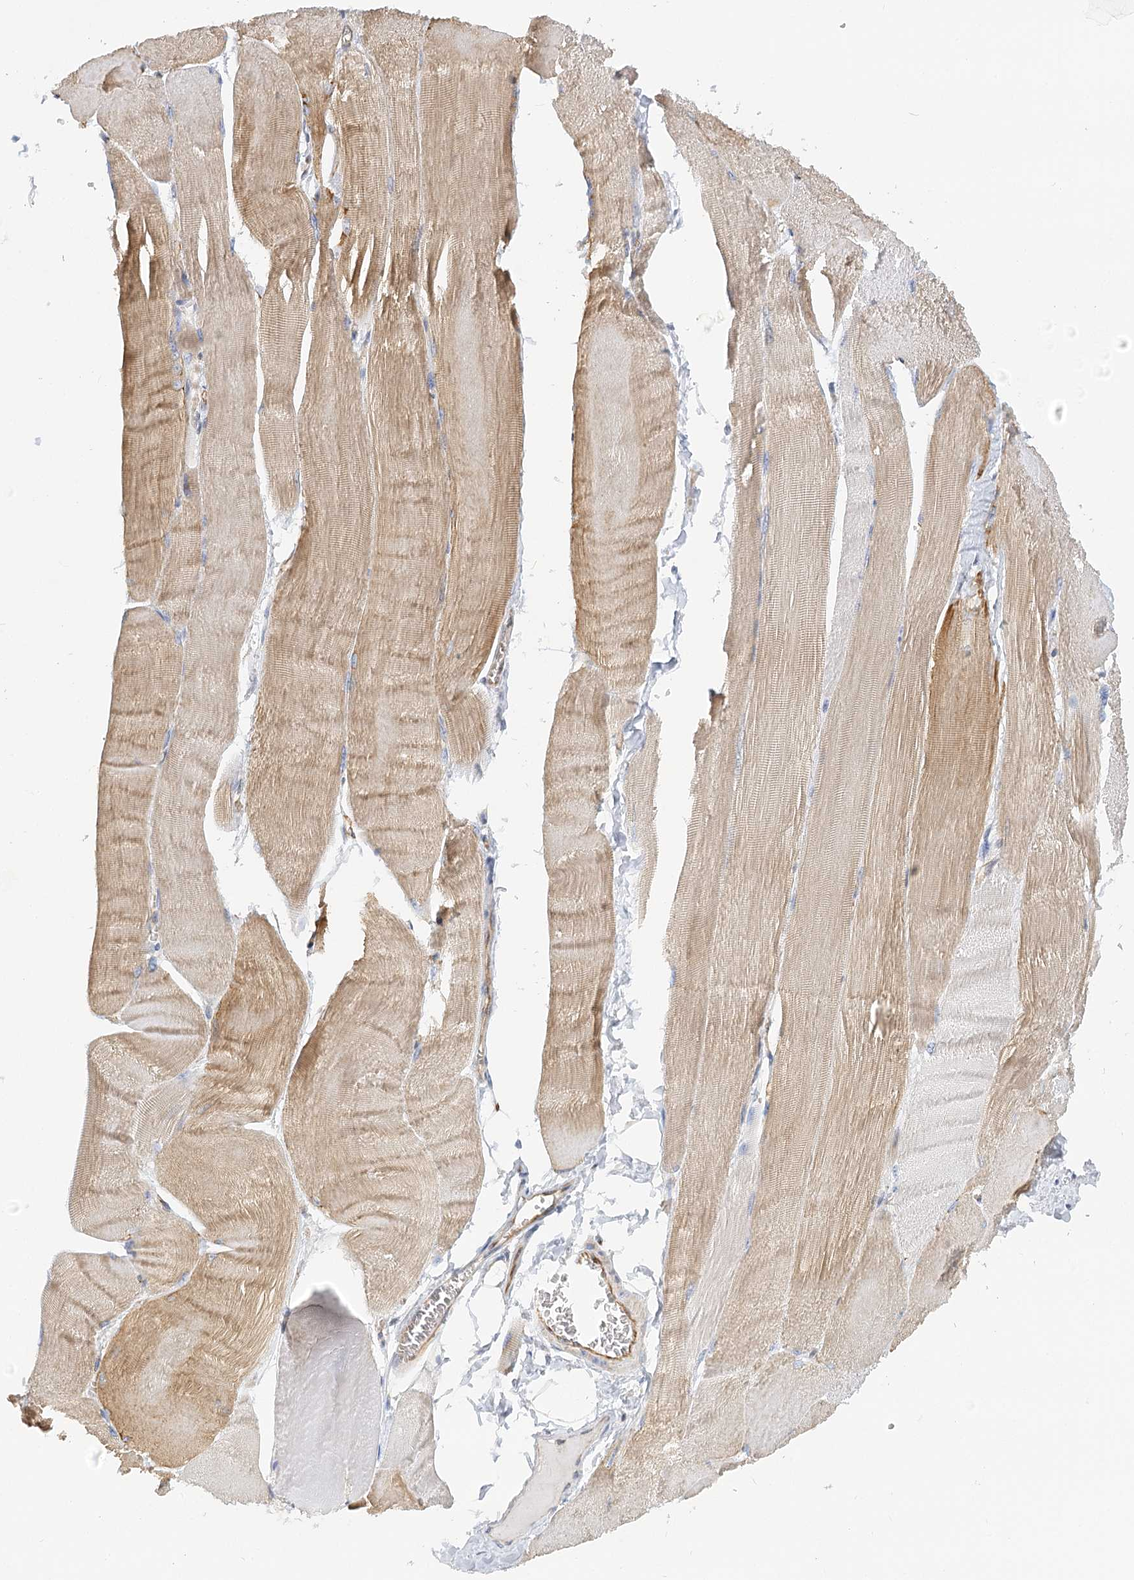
{"staining": {"intensity": "weak", "quantity": ">75%", "location": "cytoplasmic/membranous"}, "tissue": "skeletal muscle", "cell_type": "Myocytes", "image_type": "normal", "snomed": [{"axis": "morphology", "description": "Normal tissue, NOS"}, {"axis": "morphology", "description": "Basal cell carcinoma"}, {"axis": "topography", "description": "Skeletal muscle"}], "caption": "Unremarkable skeletal muscle reveals weak cytoplasmic/membranous expression in about >75% of myocytes, visualized by immunohistochemistry. (Stains: DAB in brown, nuclei in blue, Microscopy: brightfield microscopy at high magnification).", "gene": "NELL2", "patient": {"sex": "female", "age": 64}}